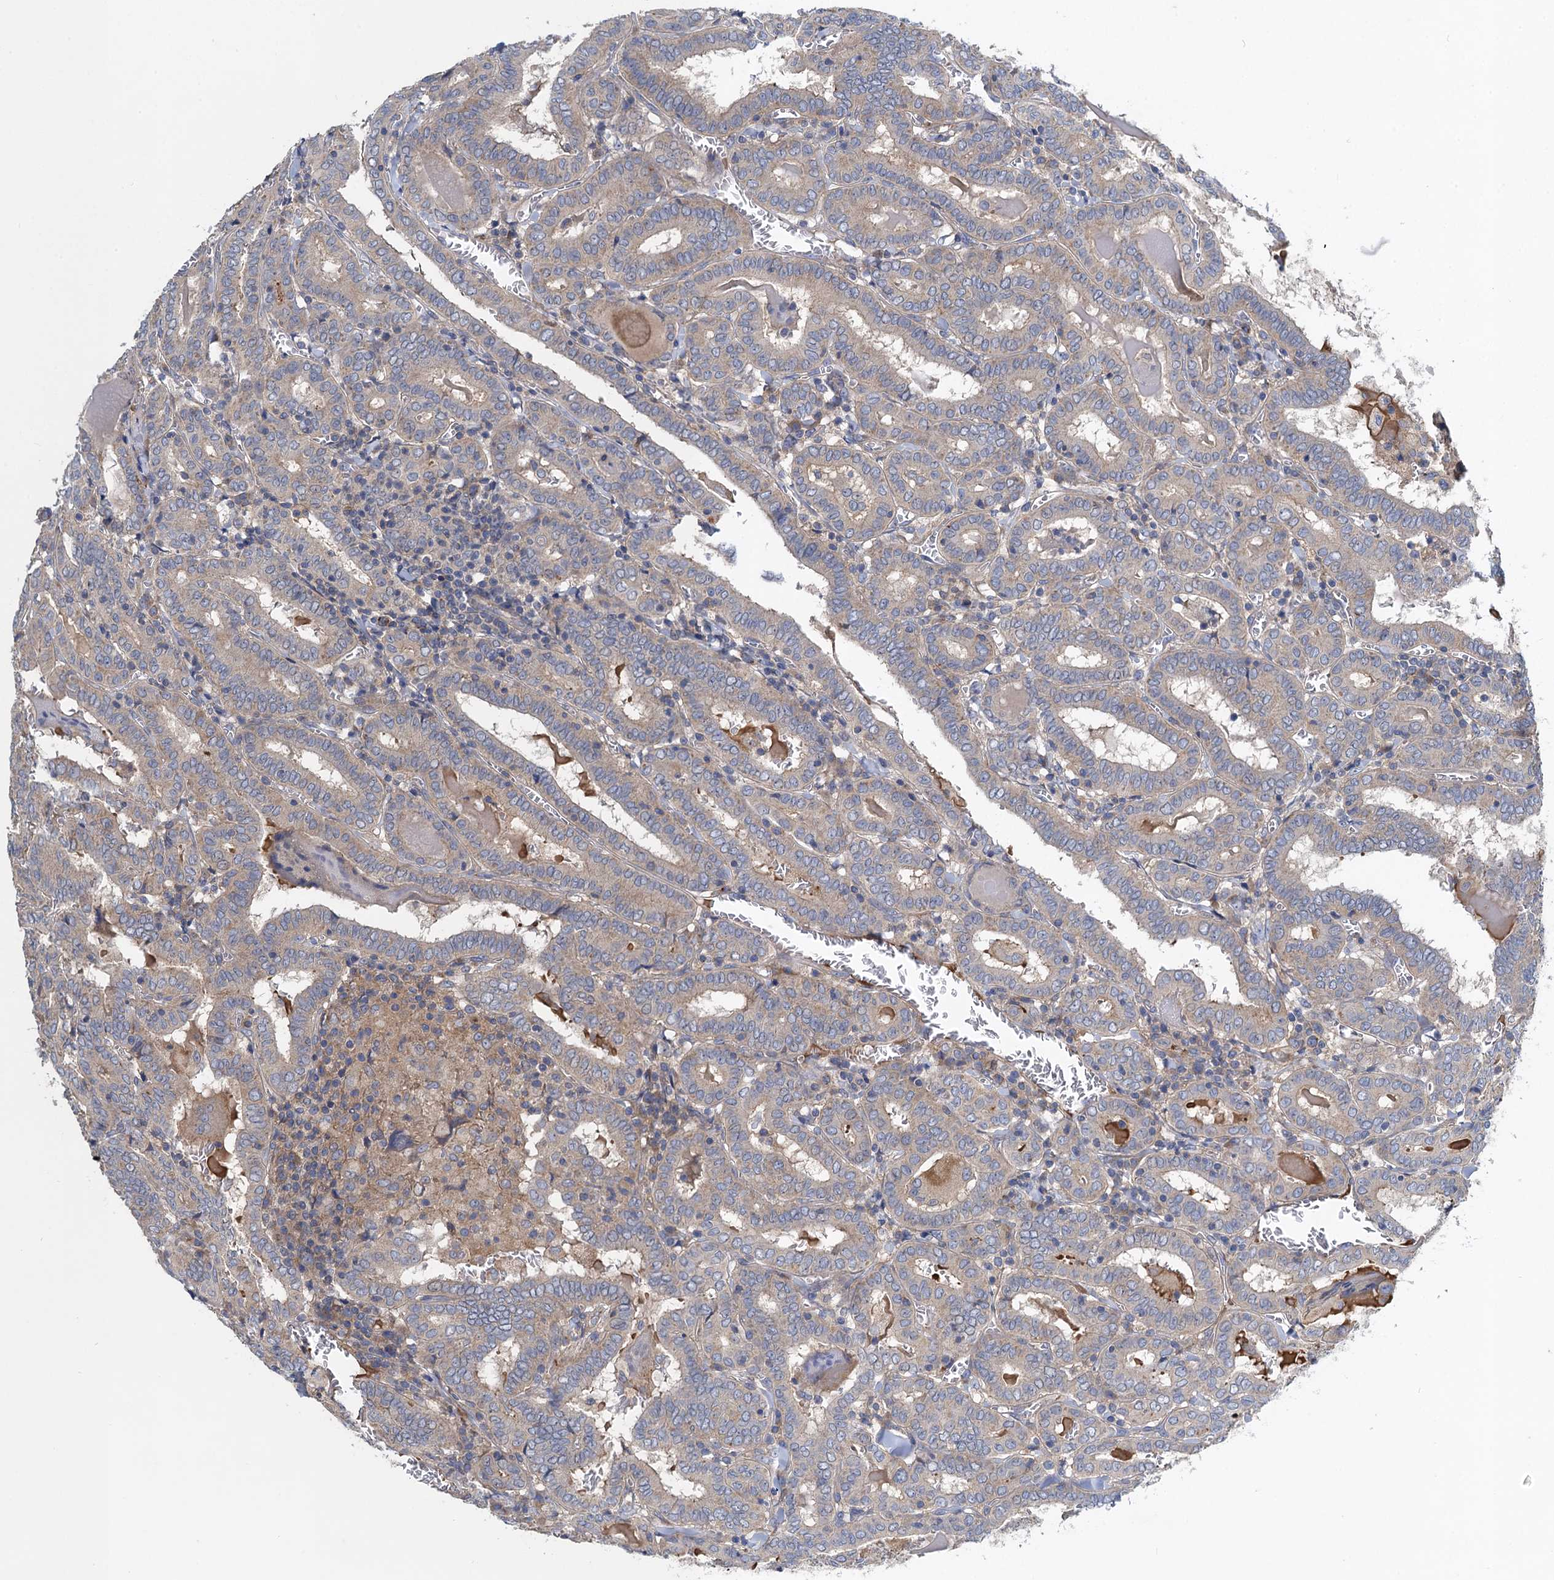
{"staining": {"intensity": "weak", "quantity": "25%-75%", "location": "cytoplasmic/membranous"}, "tissue": "thyroid cancer", "cell_type": "Tumor cells", "image_type": "cancer", "snomed": [{"axis": "morphology", "description": "Papillary adenocarcinoma, NOS"}, {"axis": "topography", "description": "Thyroid gland"}], "caption": "Thyroid papillary adenocarcinoma tissue displays weak cytoplasmic/membranous expression in approximately 25%-75% of tumor cells (DAB = brown stain, brightfield microscopy at high magnification).", "gene": "SNAP29", "patient": {"sex": "female", "age": 72}}